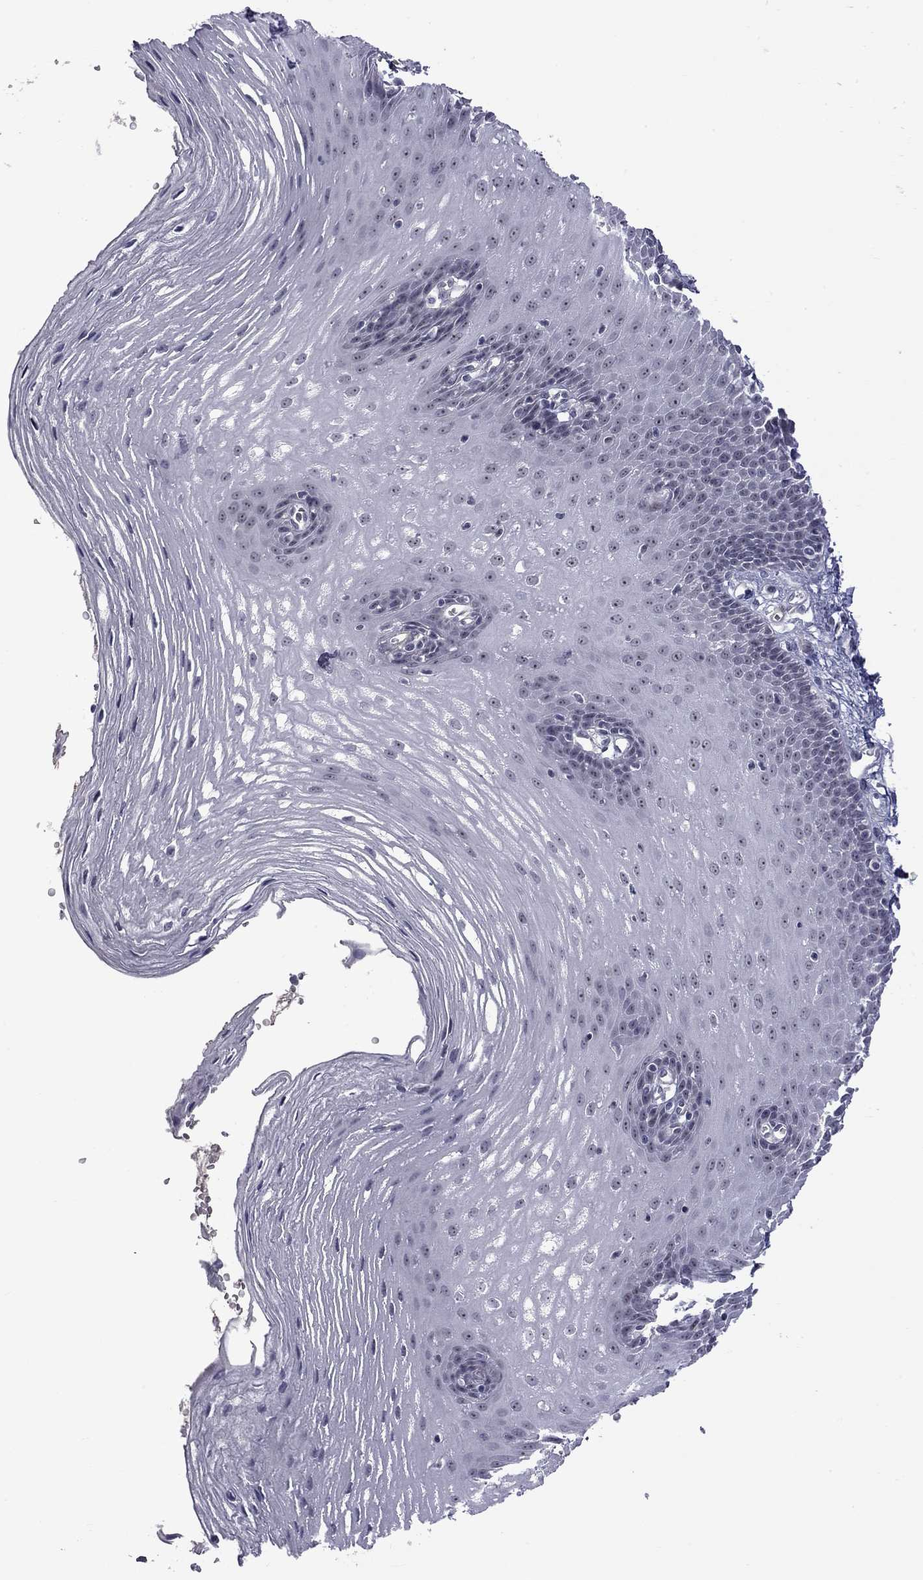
{"staining": {"intensity": "weak", "quantity": ">75%", "location": "nuclear"}, "tissue": "esophagus", "cell_type": "Squamous epithelial cells", "image_type": "normal", "snomed": [{"axis": "morphology", "description": "Normal tissue, NOS"}, {"axis": "topography", "description": "Esophagus"}], "caption": "High-magnification brightfield microscopy of unremarkable esophagus stained with DAB (3,3'-diaminobenzidine) (brown) and counterstained with hematoxylin (blue). squamous epithelial cells exhibit weak nuclear staining is seen in approximately>75% of cells.", "gene": "GSG1L", "patient": {"sex": "male", "age": 72}}